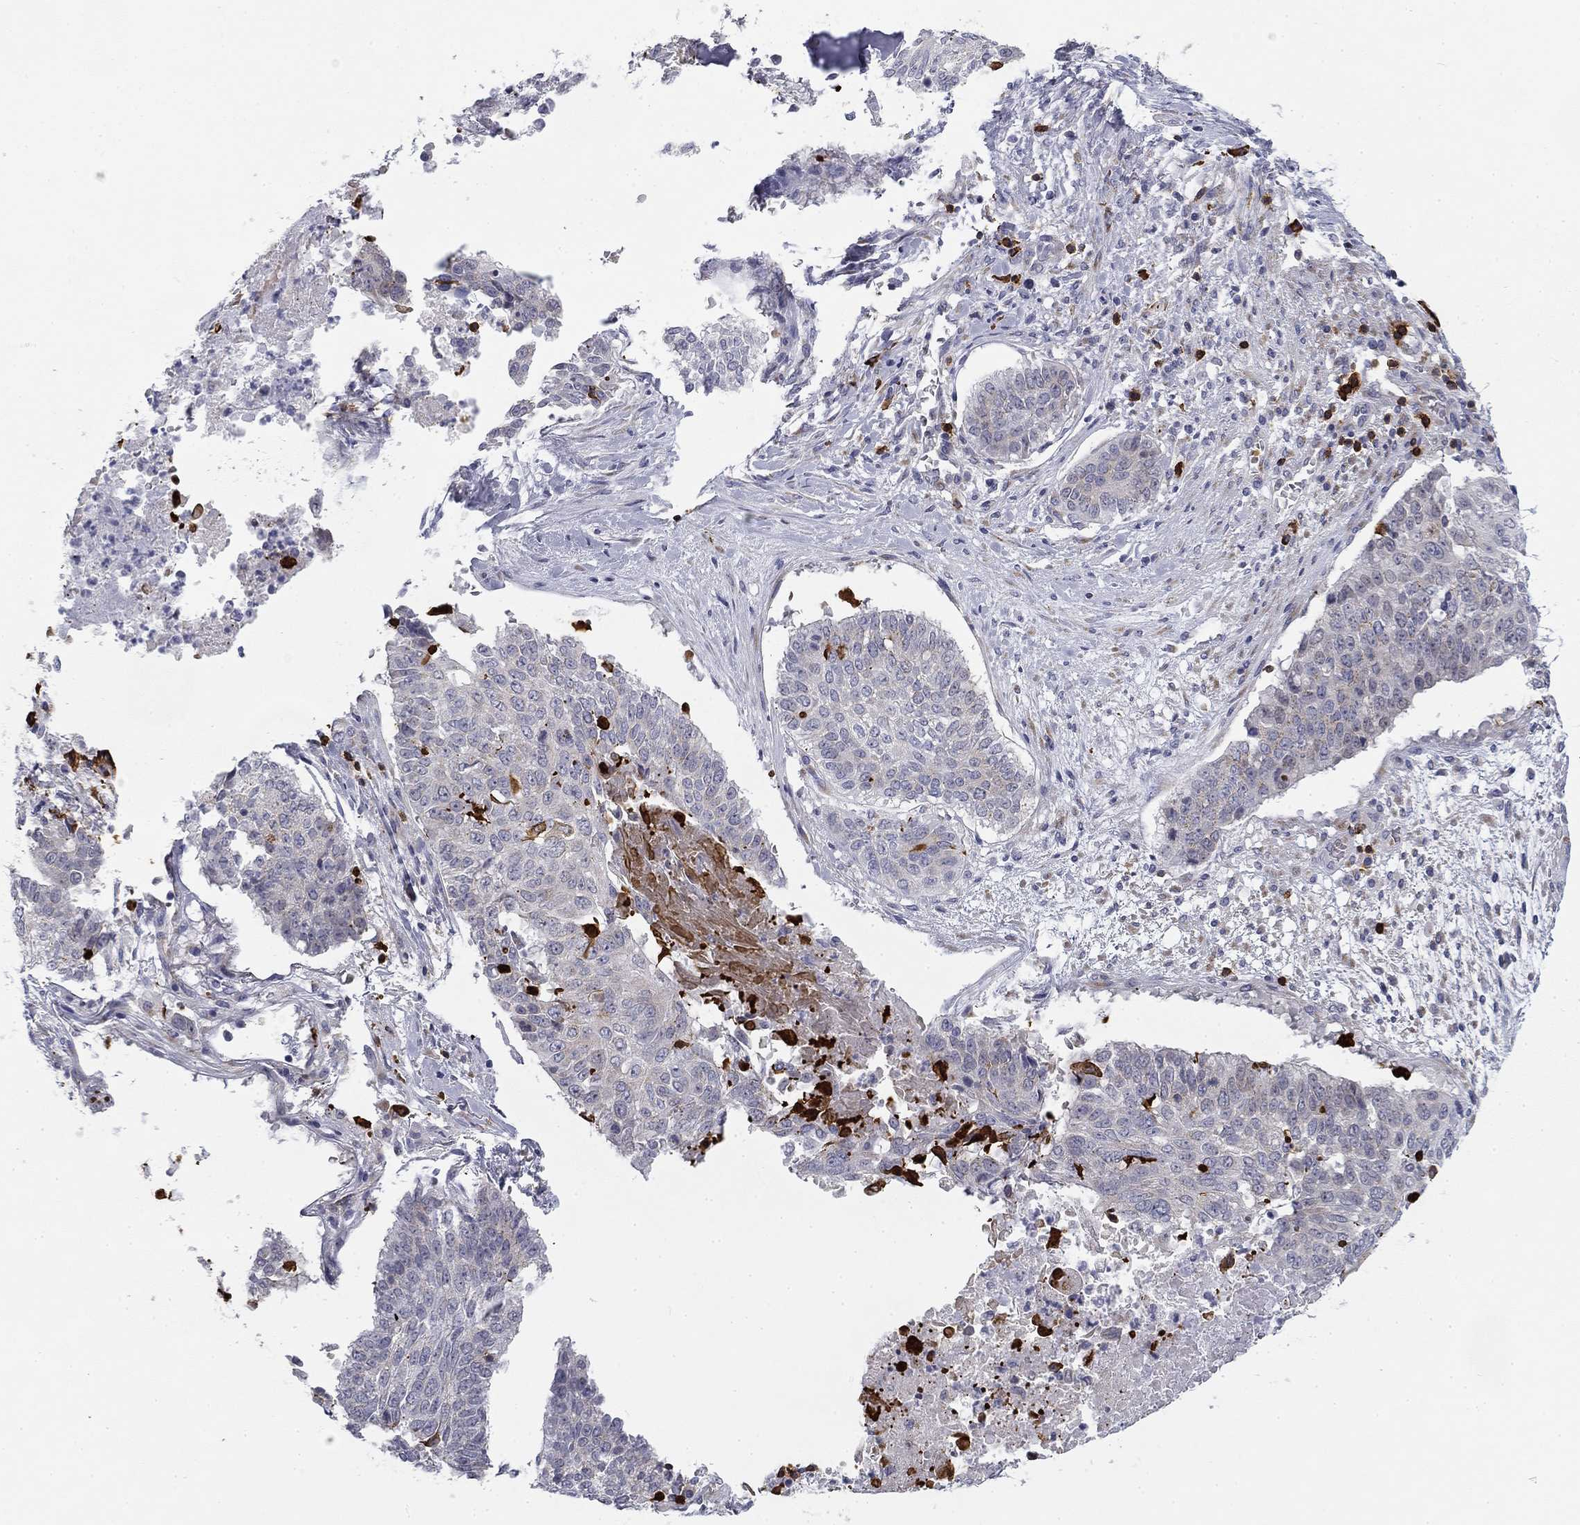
{"staining": {"intensity": "negative", "quantity": "none", "location": "none"}, "tissue": "lung cancer", "cell_type": "Tumor cells", "image_type": "cancer", "snomed": [{"axis": "morphology", "description": "Squamous cell carcinoma, NOS"}, {"axis": "topography", "description": "Lung"}], "caption": "This image is of lung squamous cell carcinoma stained with IHC to label a protein in brown with the nuclei are counter-stained blue. There is no expression in tumor cells.", "gene": "TRAT1", "patient": {"sex": "male", "age": 64}}